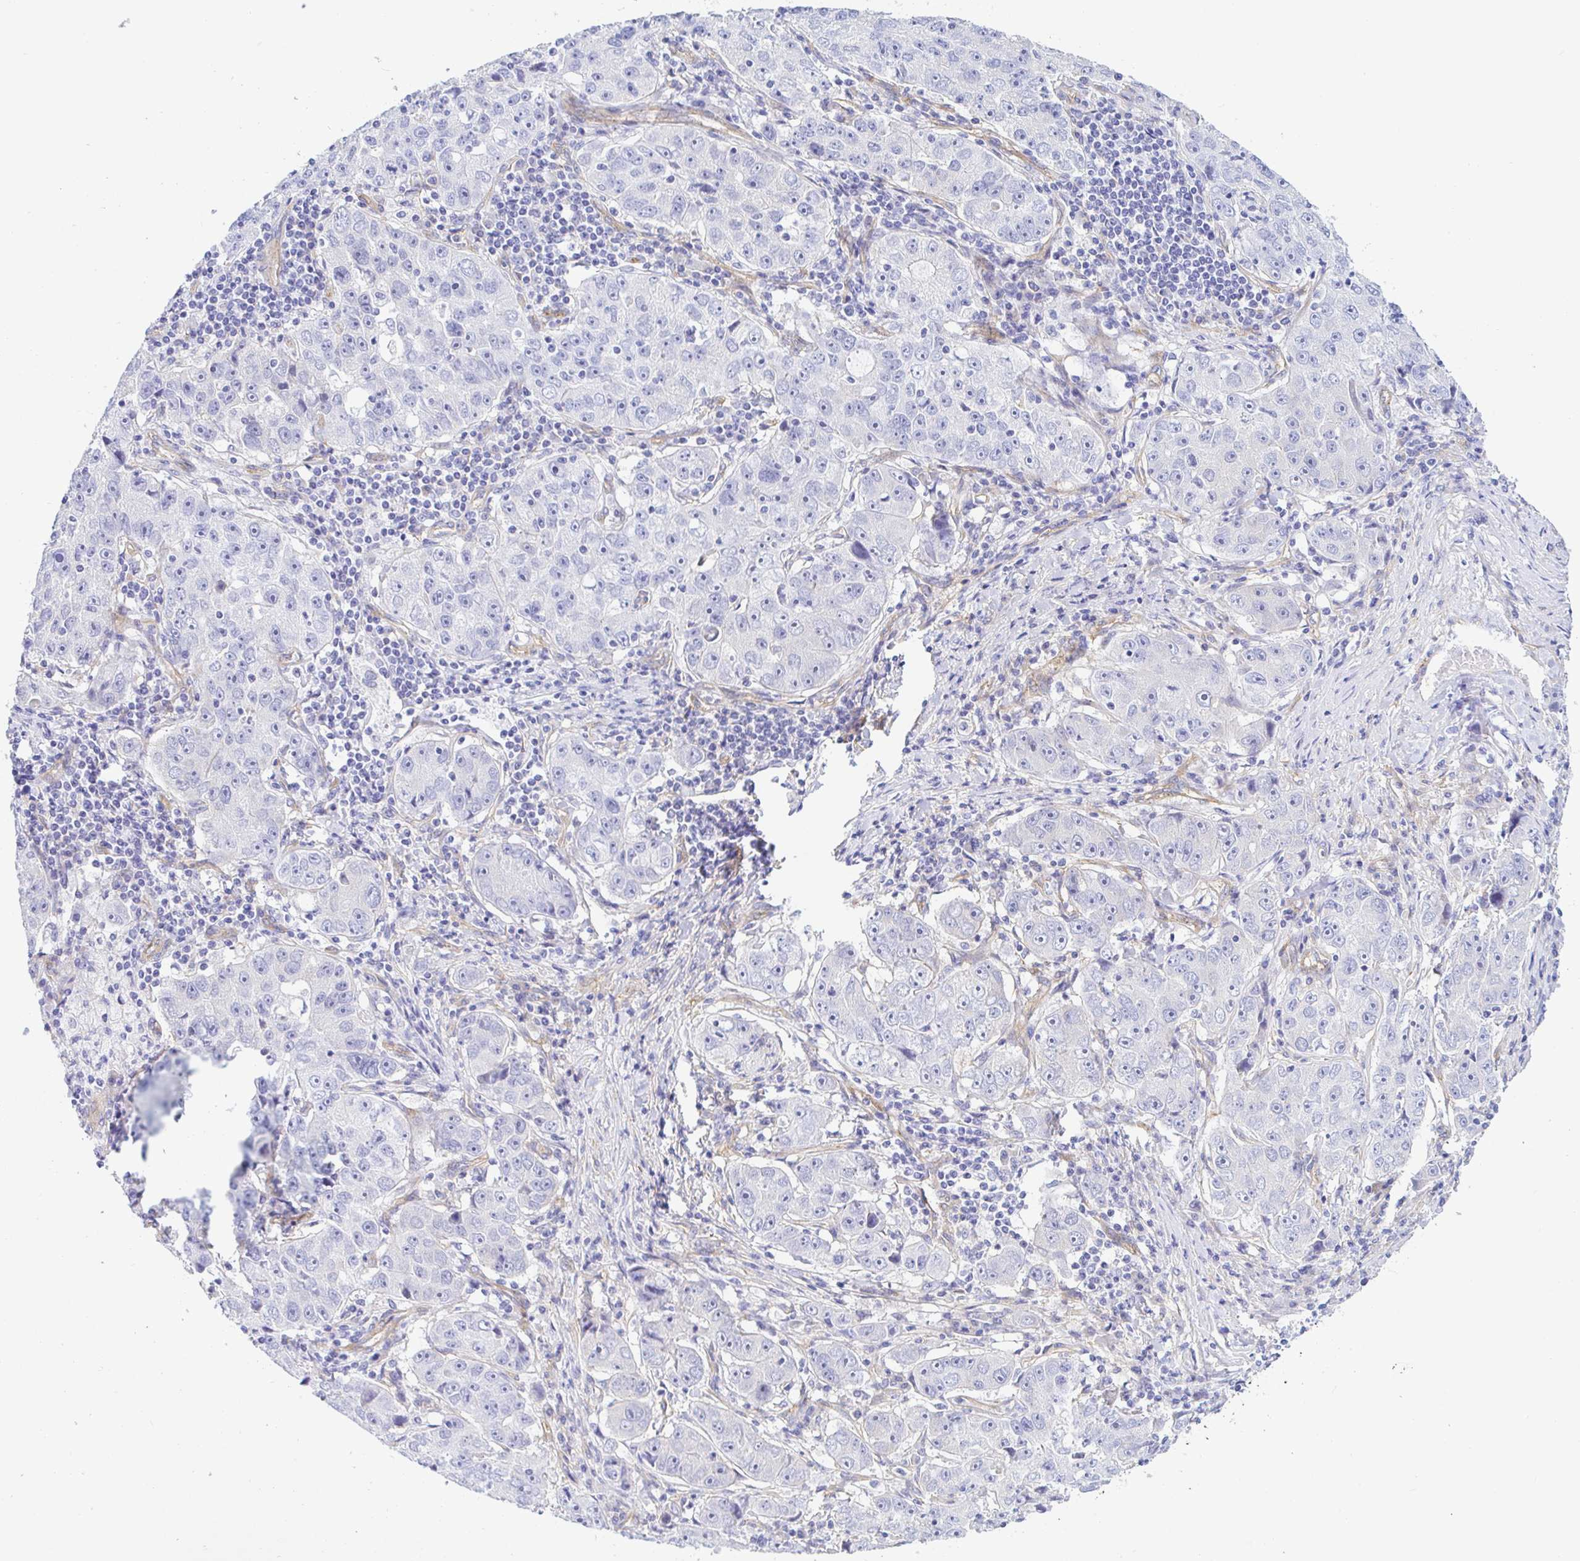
{"staining": {"intensity": "negative", "quantity": "none", "location": "none"}, "tissue": "lung cancer", "cell_type": "Tumor cells", "image_type": "cancer", "snomed": [{"axis": "morphology", "description": "Normal morphology"}, {"axis": "morphology", "description": "Adenocarcinoma, NOS"}, {"axis": "topography", "description": "Lymph node"}, {"axis": "topography", "description": "Lung"}], "caption": "IHC image of neoplastic tissue: lung adenocarcinoma stained with DAB (3,3'-diaminobenzidine) shows no significant protein positivity in tumor cells. The staining is performed using DAB brown chromogen with nuclei counter-stained in using hematoxylin.", "gene": "ARL4D", "patient": {"sex": "female", "age": 57}}